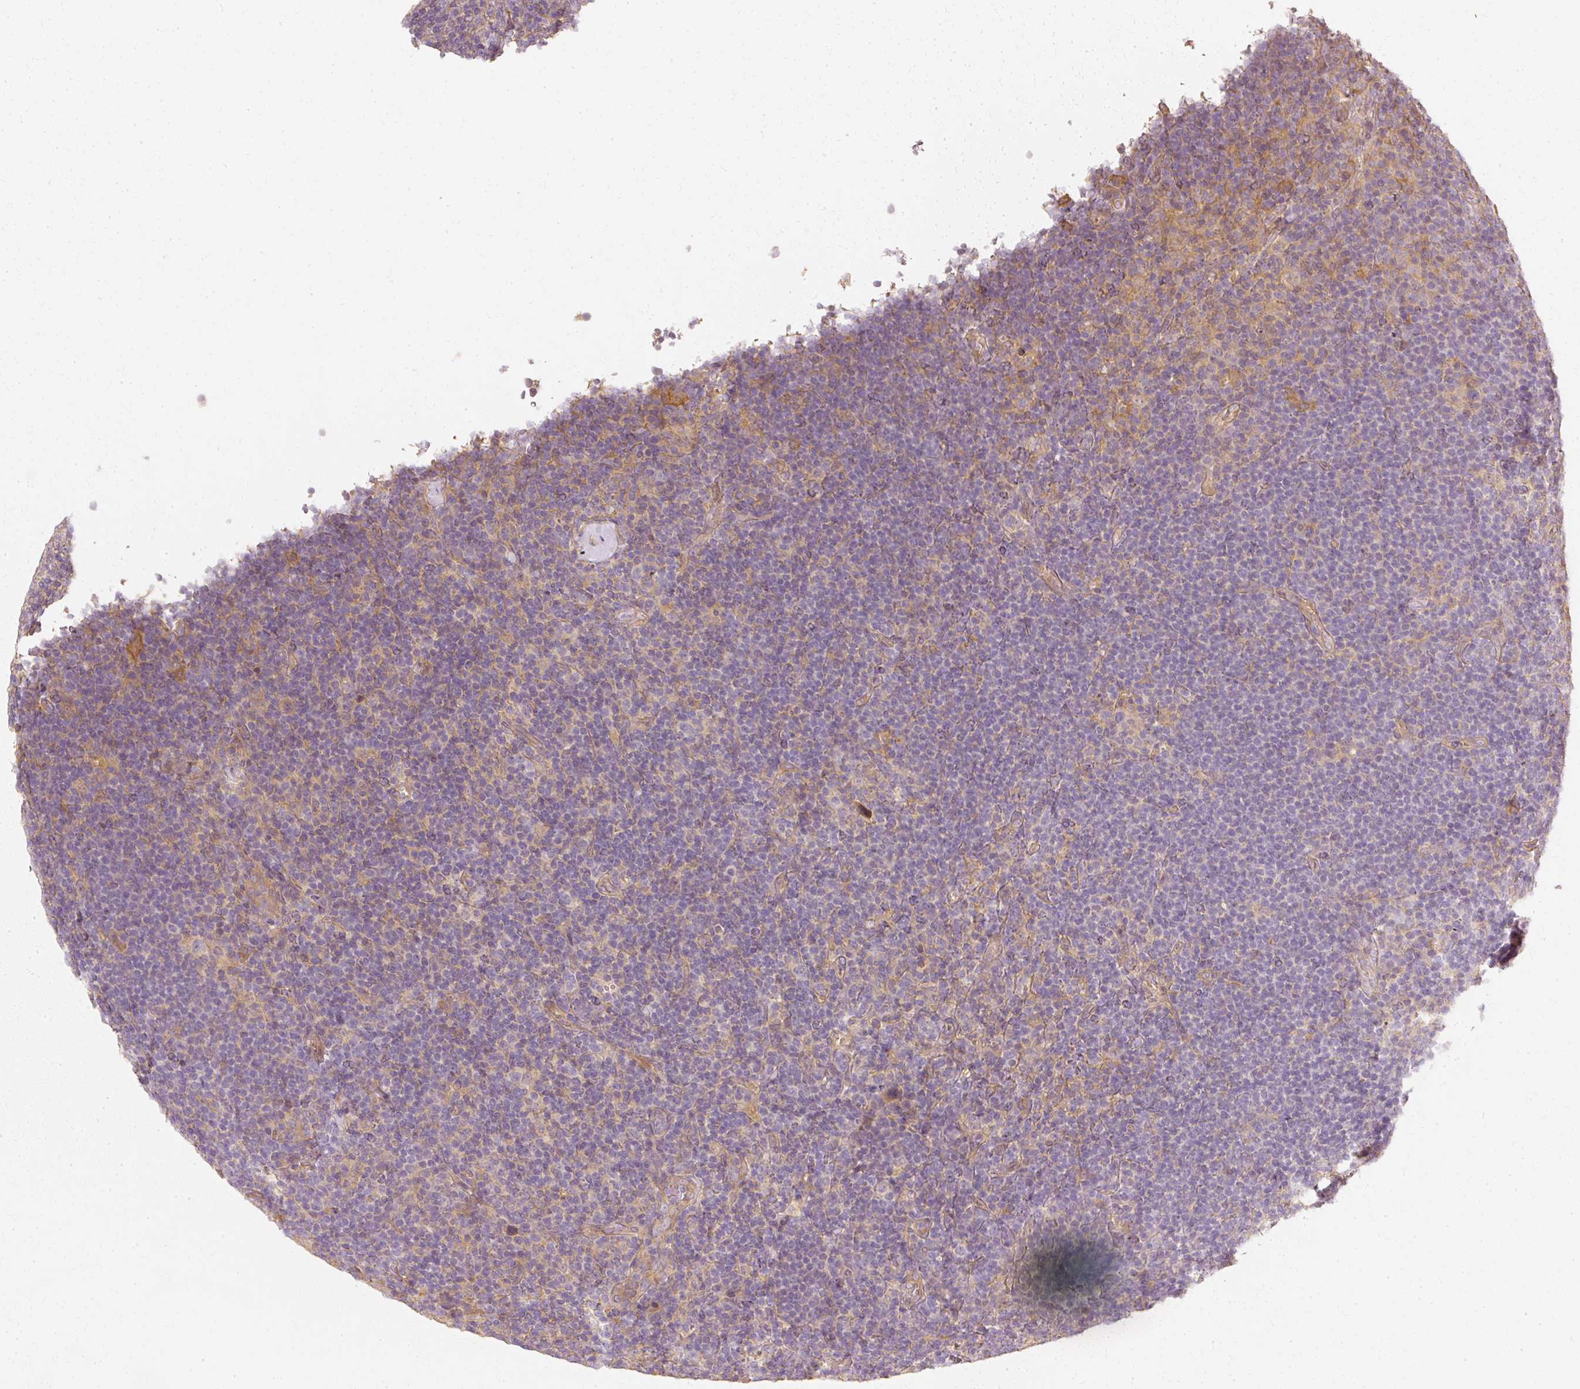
{"staining": {"intensity": "negative", "quantity": "none", "location": "none"}, "tissue": "lymphoma", "cell_type": "Tumor cells", "image_type": "cancer", "snomed": [{"axis": "morphology", "description": "Hodgkin's disease, NOS"}, {"axis": "topography", "description": "Lymph node"}], "caption": "This is a image of IHC staining of lymphoma, which shows no staining in tumor cells.", "gene": "GNAQ", "patient": {"sex": "female", "age": 57}}